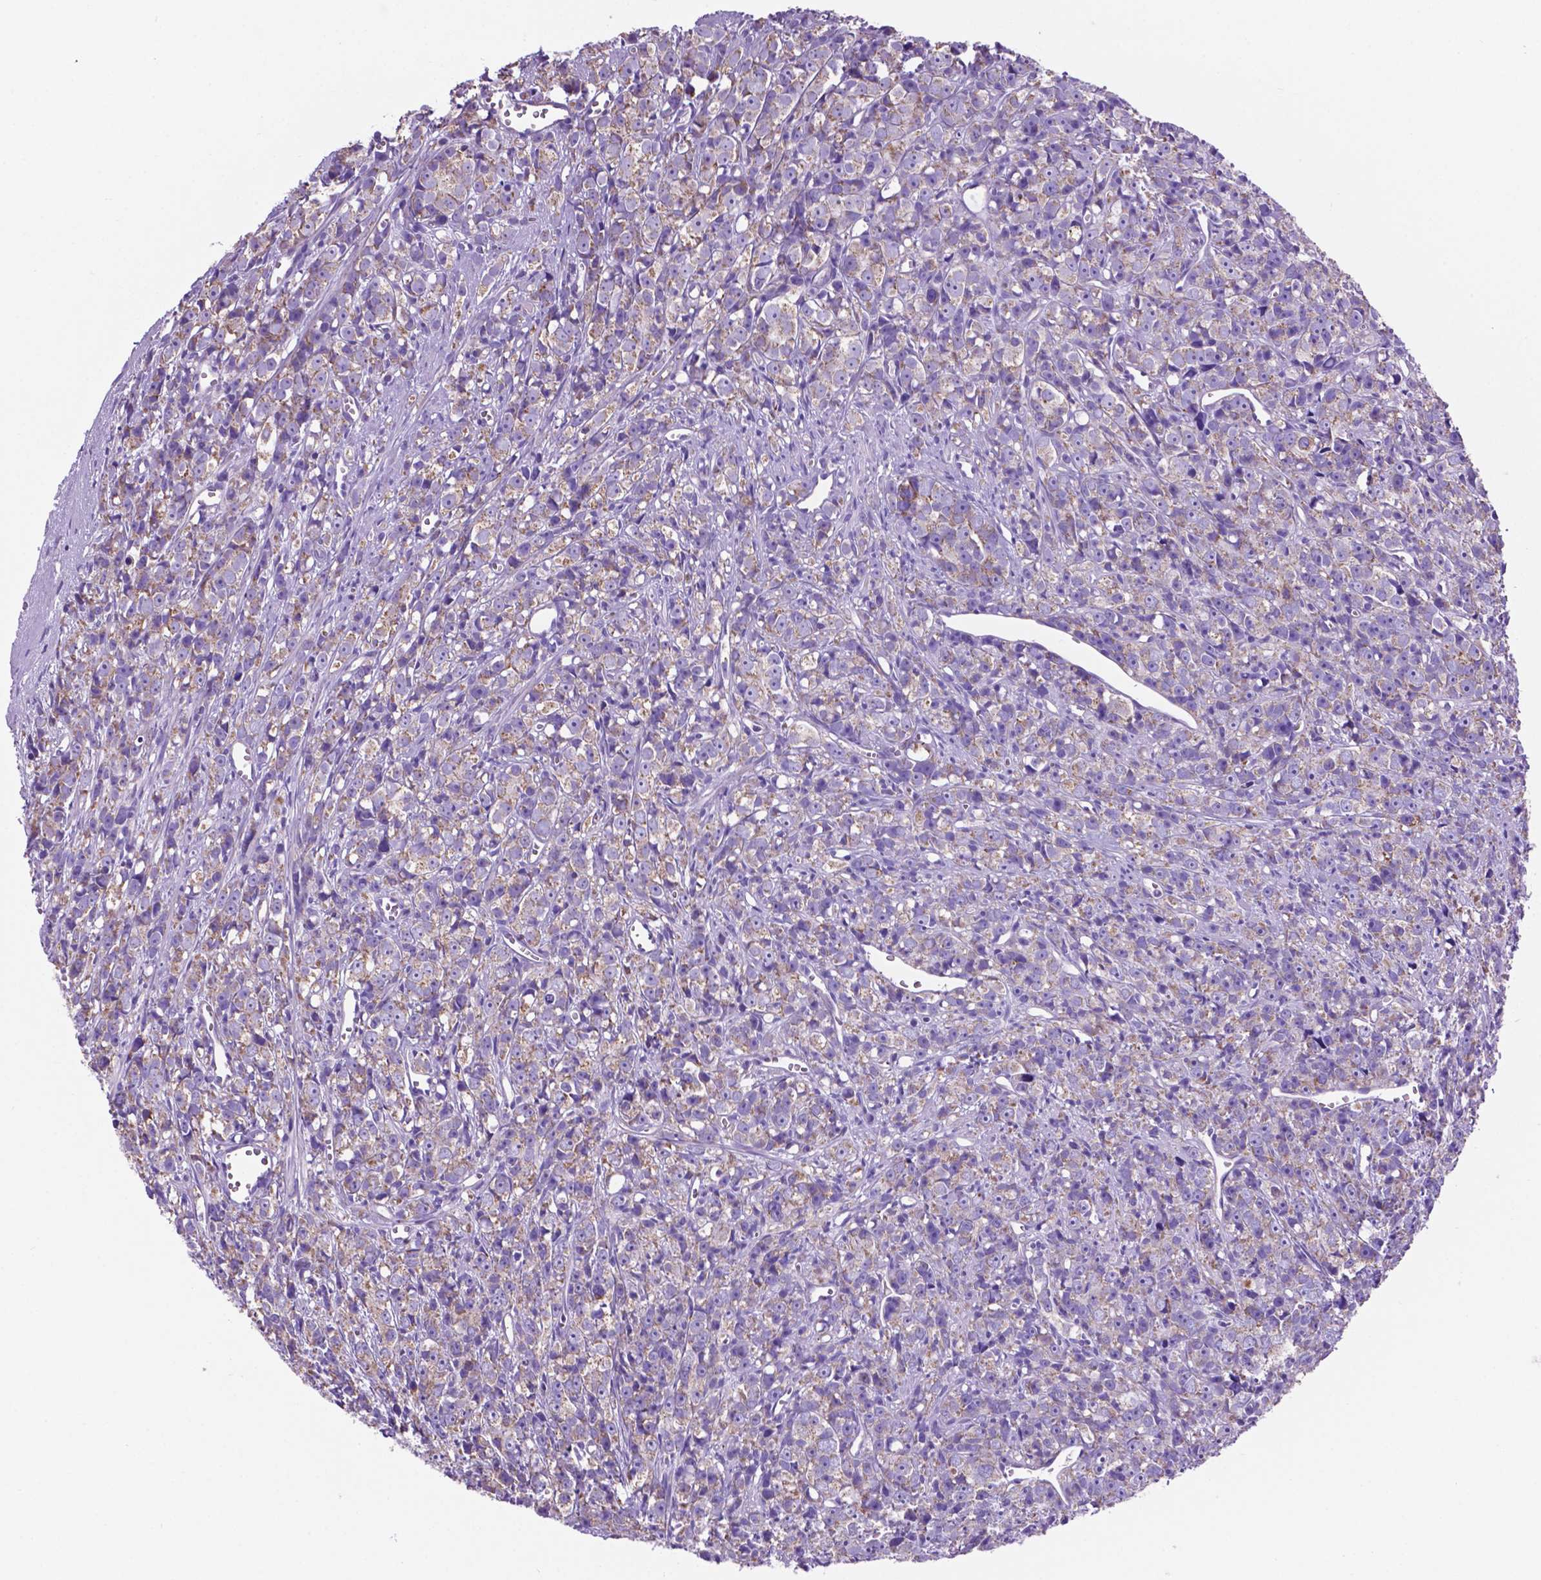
{"staining": {"intensity": "weak", "quantity": "<25%", "location": "cytoplasmic/membranous"}, "tissue": "prostate cancer", "cell_type": "Tumor cells", "image_type": "cancer", "snomed": [{"axis": "morphology", "description": "Adenocarcinoma, High grade"}, {"axis": "topography", "description": "Prostate"}], "caption": "A high-resolution image shows immunohistochemistry staining of prostate high-grade adenocarcinoma, which exhibits no significant positivity in tumor cells.", "gene": "TMEM121B", "patient": {"sex": "male", "age": 77}}